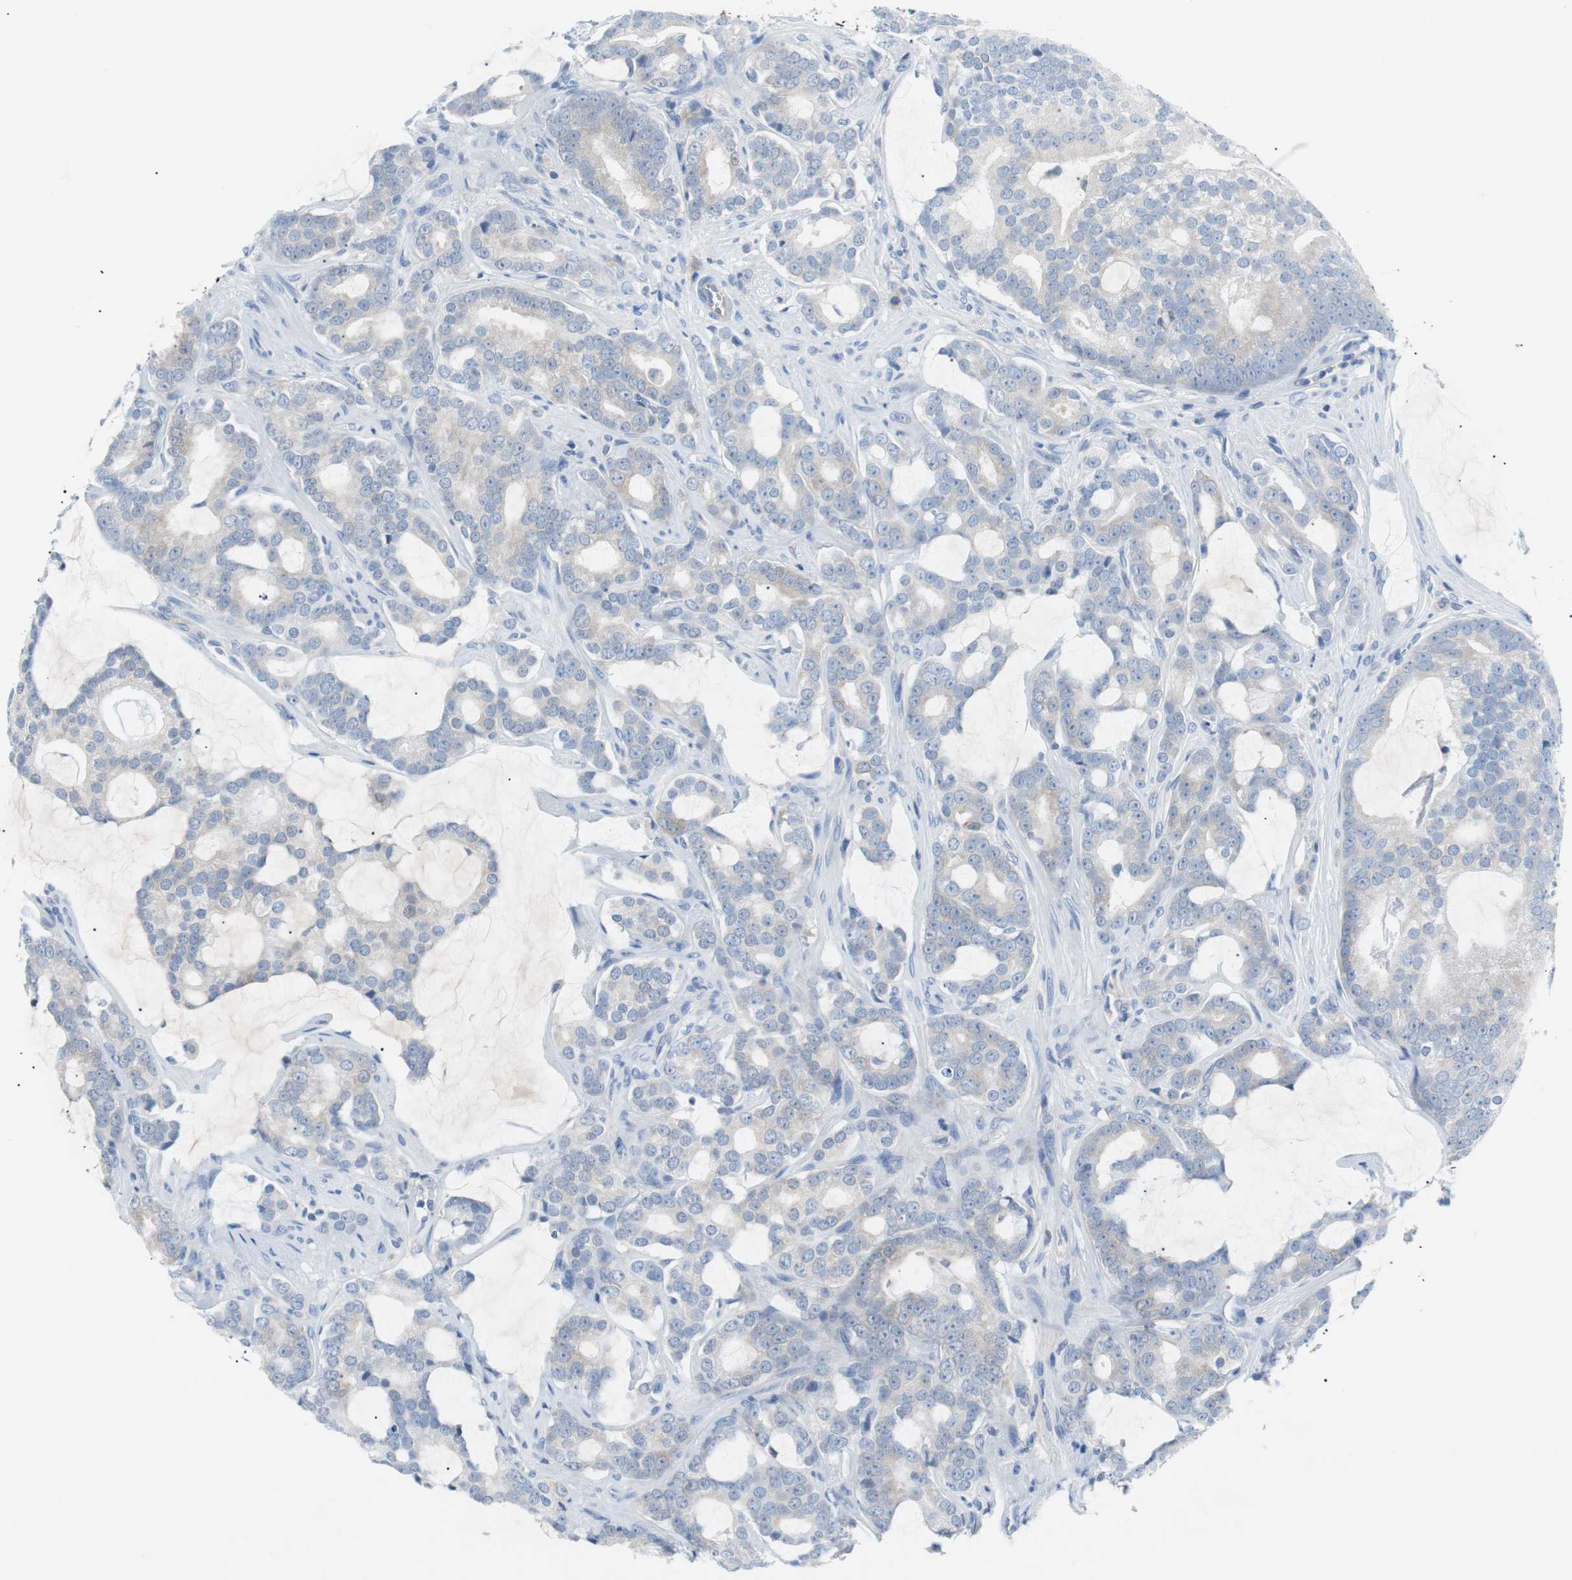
{"staining": {"intensity": "weak", "quantity": "25%-75%", "location": "cytoplasmic/membranous"}, "tissue": "prostate cancer", "cell_type": "Tumor cells", "image_type": "cancer", "snomed": [{"axis": "morphology", "description": "Adenocarcinoma, Low grade"}, {"axis": "topography", "description": "Prostate"}], "caption": "Protein expression analysis of human prostate adenocarcinoma (low-grade) reveals weak cytoplasmic/membranous positivity in approximately 25%-75% of tumor cells.", "gene": "EEF2K", "patient": {"sex": "male", "age": 58}}